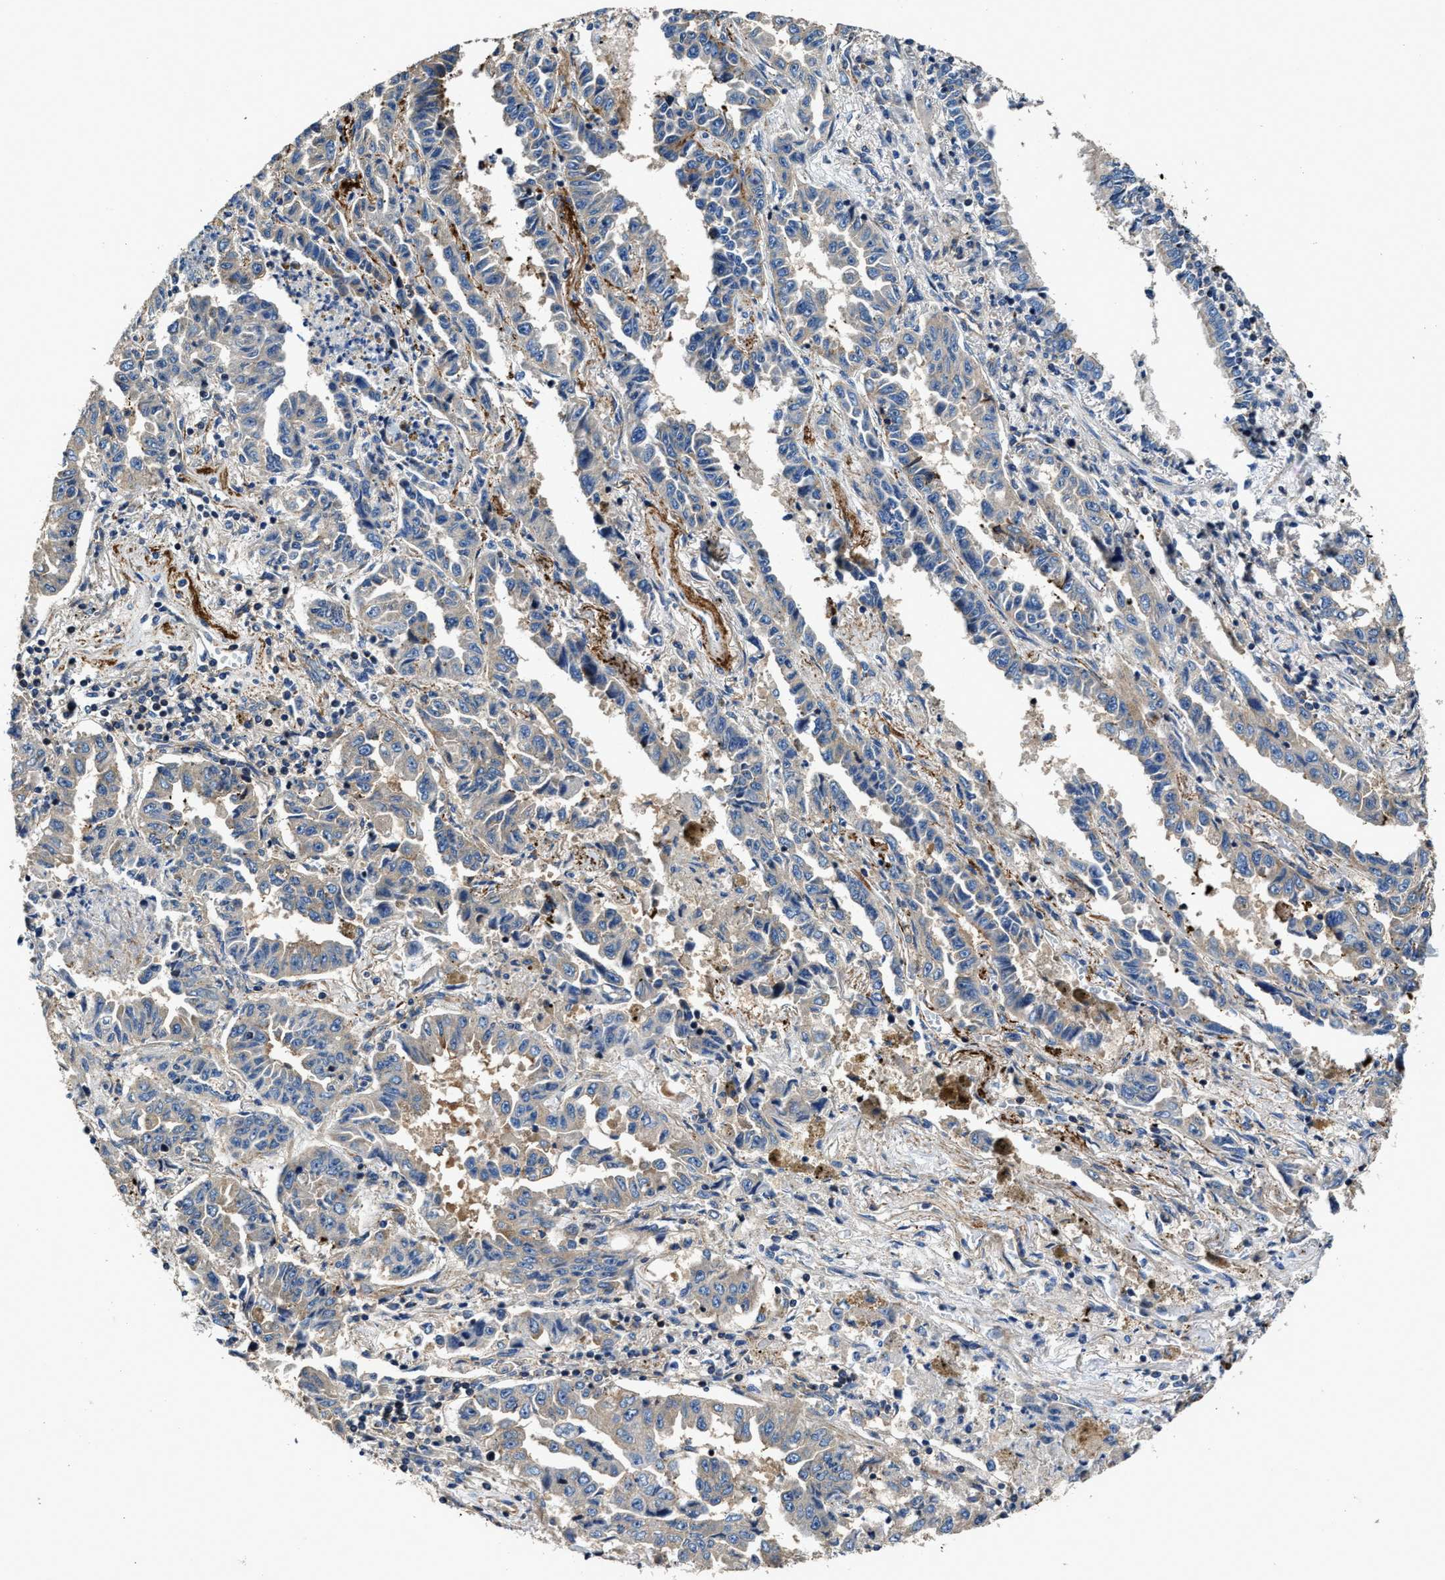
{"staining": {"intensity": "negative", "quantity": "none", "location": "none"}, "tissue": "lung cancer", "cell_type": "Tumor cells", "image_type": "cancer", "snomed": [{"axis": "morphology", "description": "Adenocarcinoma, NOS"}, {"axis": "topography", "description": "Lung"}], "caption": "Immunohistochemical staining of human lung cancer (adenocarcinoma) reveals no significant staining in tumor cells.", "gene": "PTAR1", "patient": {"sex": "female", "age": 51}}